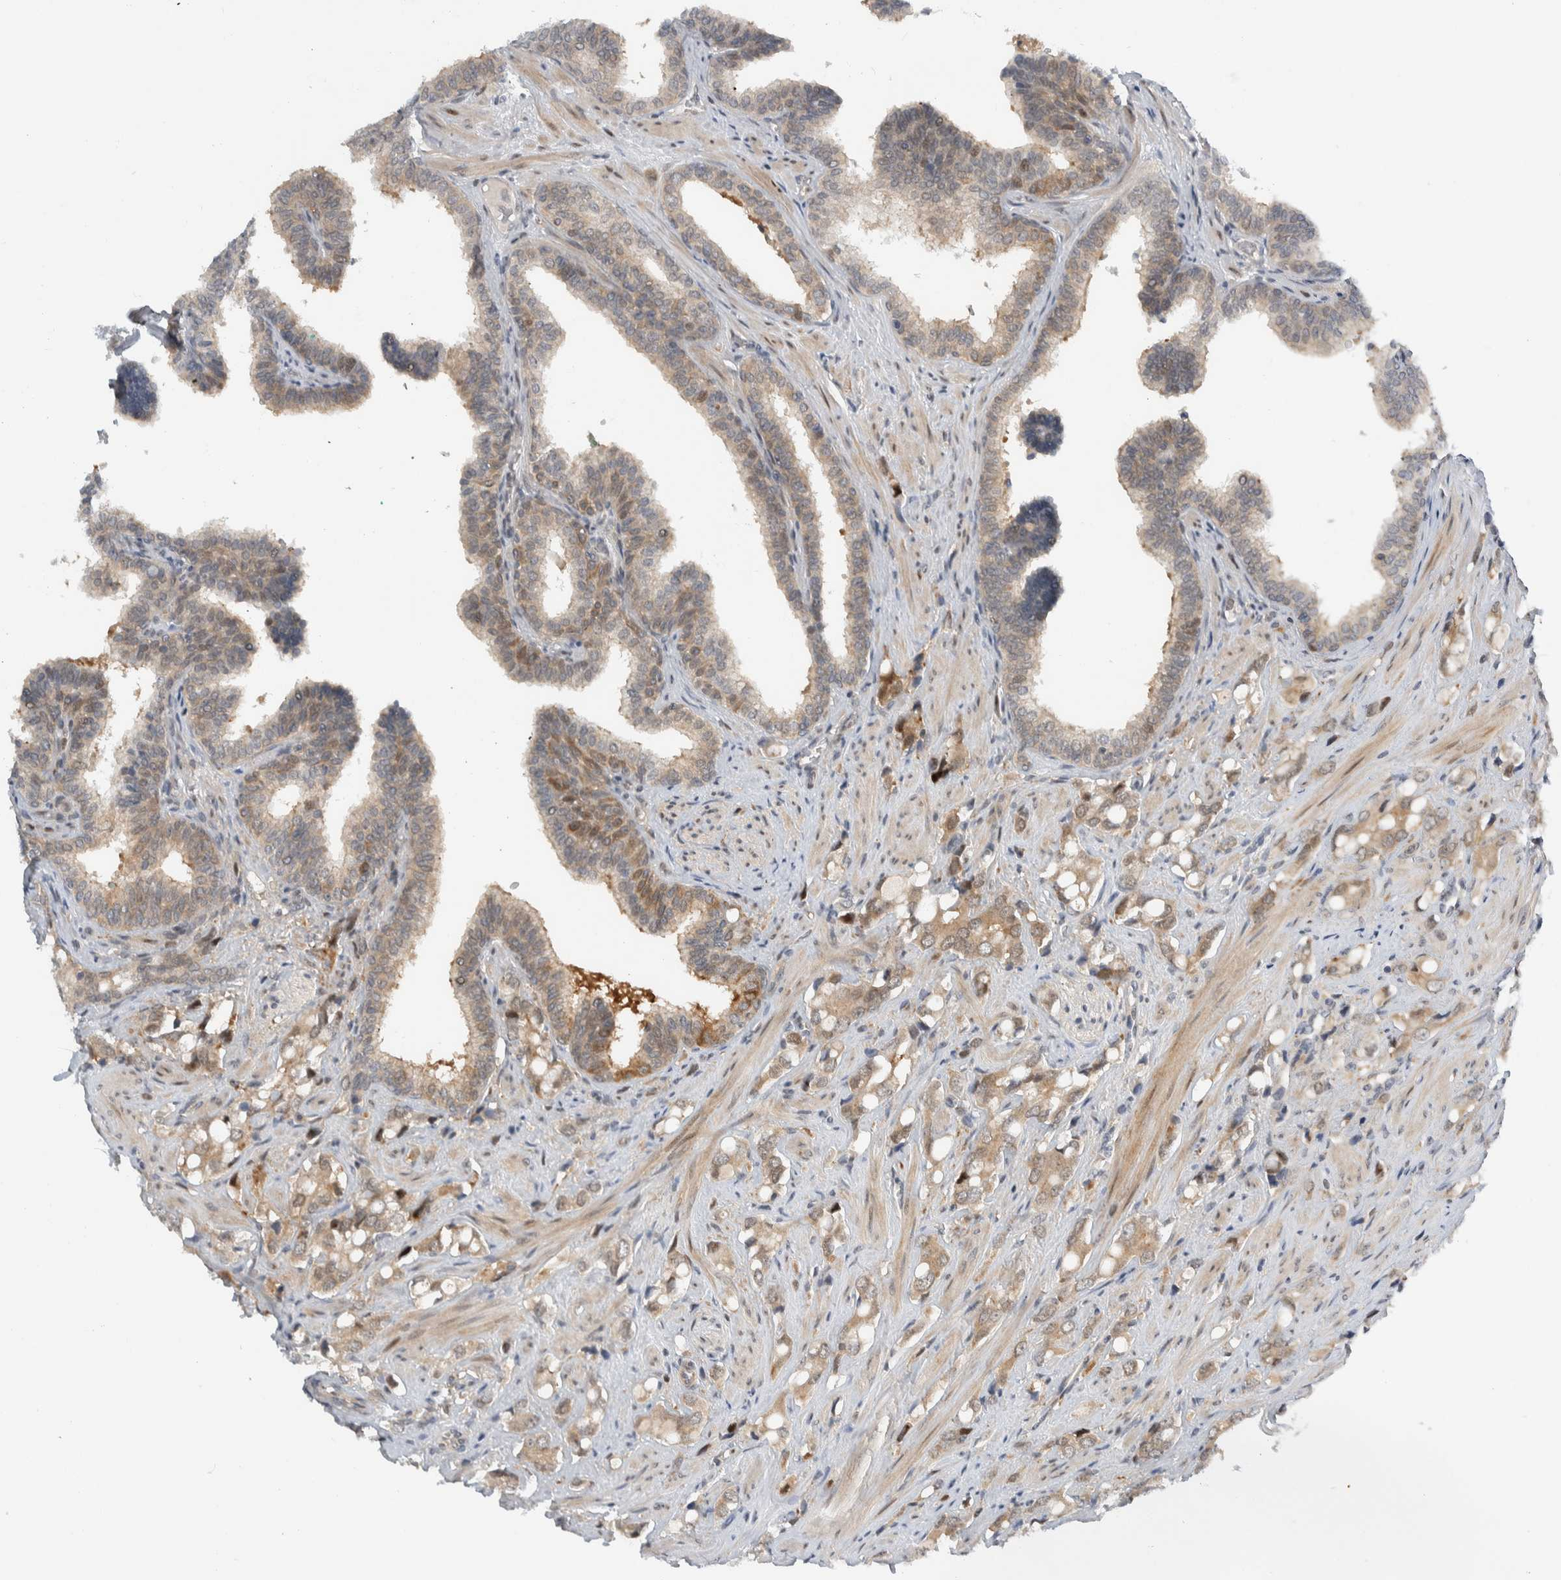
{"staining": {"intensity": "weak", "quantity": ">75%", "location": "cytoplasmic/membranous"}, "tissue": "prostate cancer", "cell_type": "Tumor cells", "image_type": "cancer", "snomed": [{"axis": "morphology", "description": "Adenocarcinoma, High grade"}, {"axis": "topography", "description": "Prostate"}], "caption": "Adenocarcinoma (high-grade) (prostate) stained with a brown dye shows weak cytoplasmic/membranous positive positivity in approximately >75% of tumor cells.", "gene": "NCR3LG1", "patient": {"sex": "male", "age": 52}}